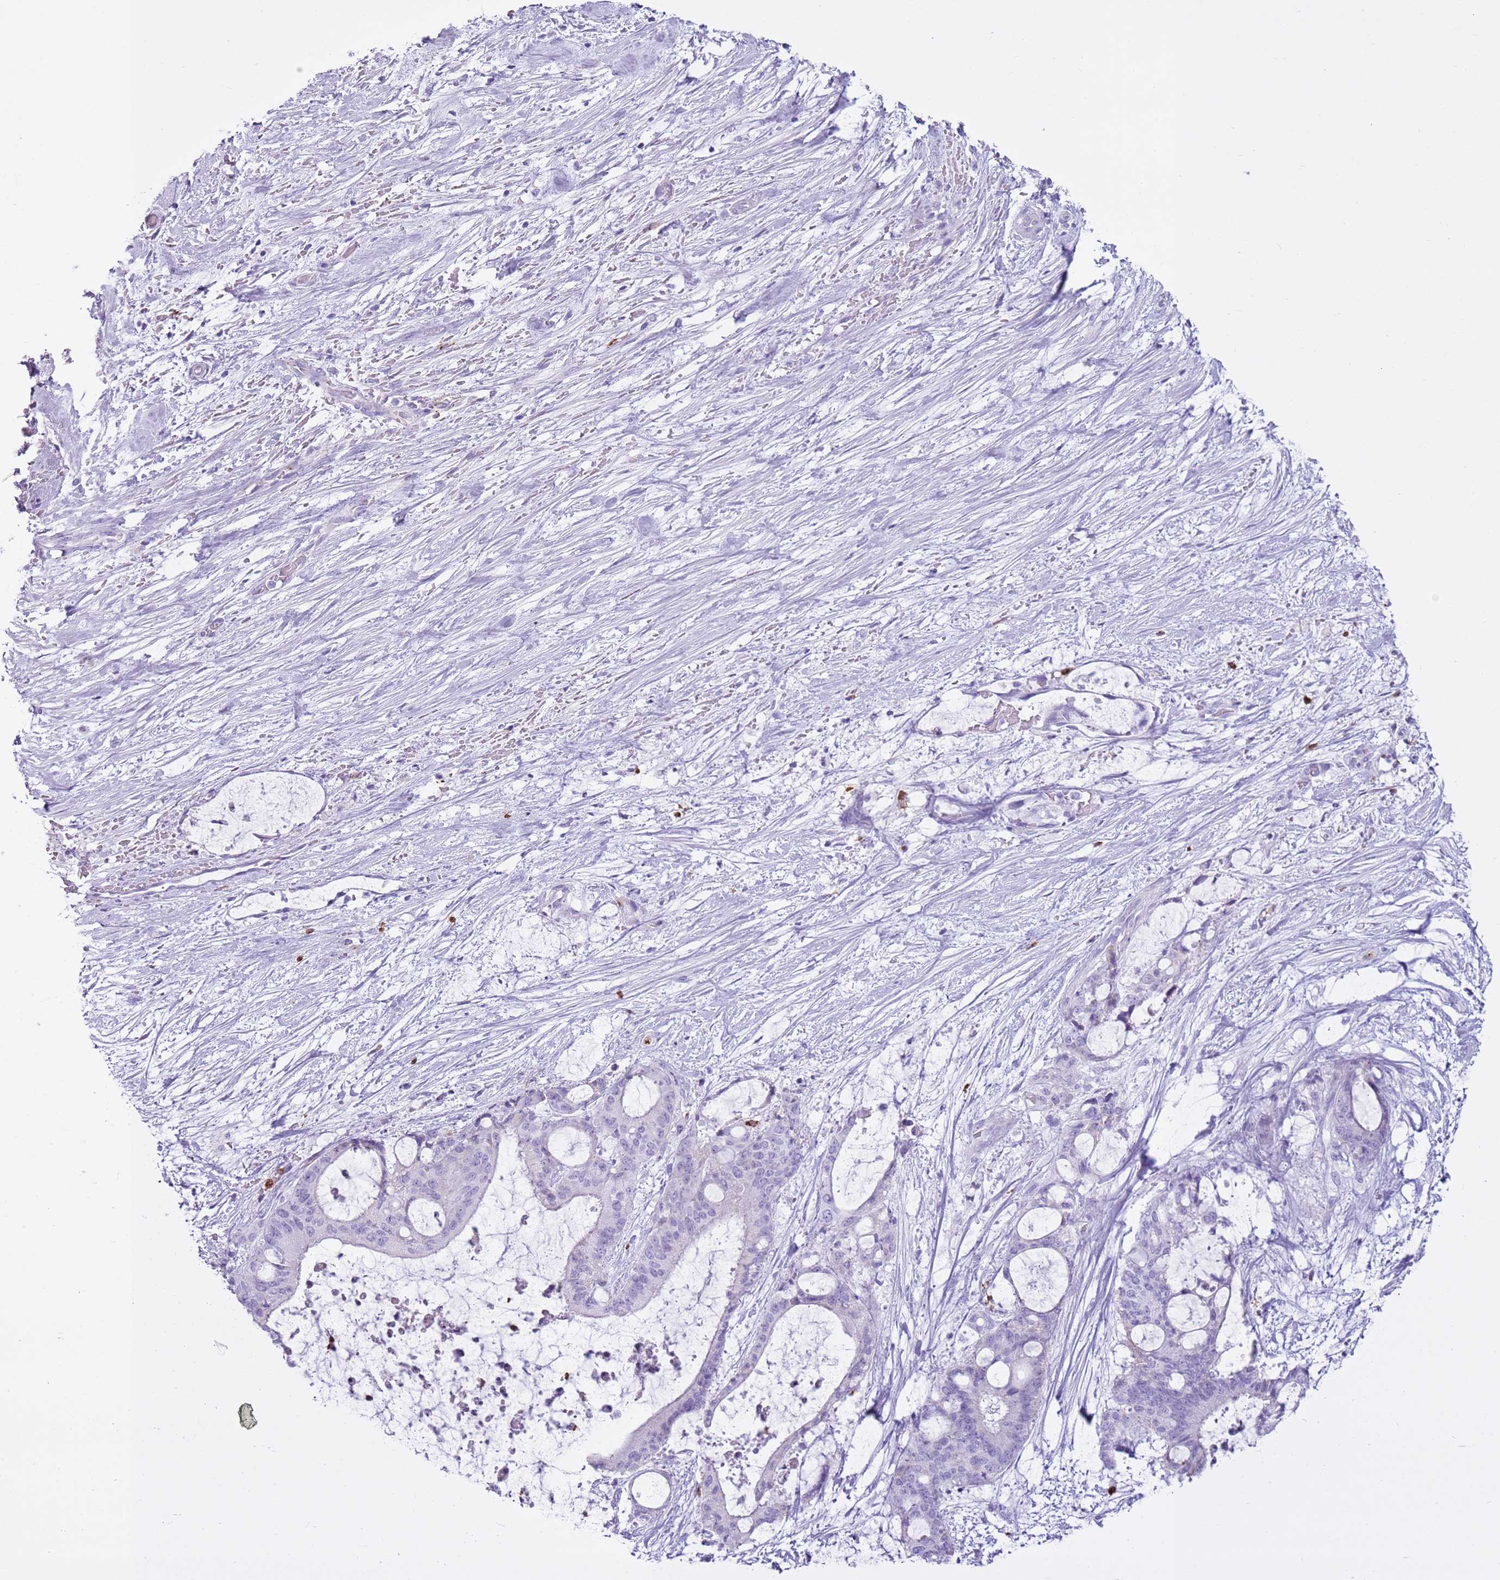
{"staining": {"intensity": "negative", "quantity": "none", "location": "none"}, "tissue": "liver cancer", "cell_type": "Tumor cells", "image_type": "cancer", "snomed": [{"axis": "morphology", "description": "Normal tissue, NOS"}, {"axis": "morphology", "description": "Cholangiocarcinoma"}, {"axis": "topography", "description": "Liver"}, {"axis": "topography", "description": "Peripheral nerve tissue"}], "caption": "Immunohistochemistry (IHC) micrograph of neoplastic tissue: liver cholangiocarcinoma stained with DAB (3,3'-diaminobenzidine) demonstrates no significant protein staining in tumor cells.", "gene": "CD177", "patient": {"sex": "female", "age": 73}}